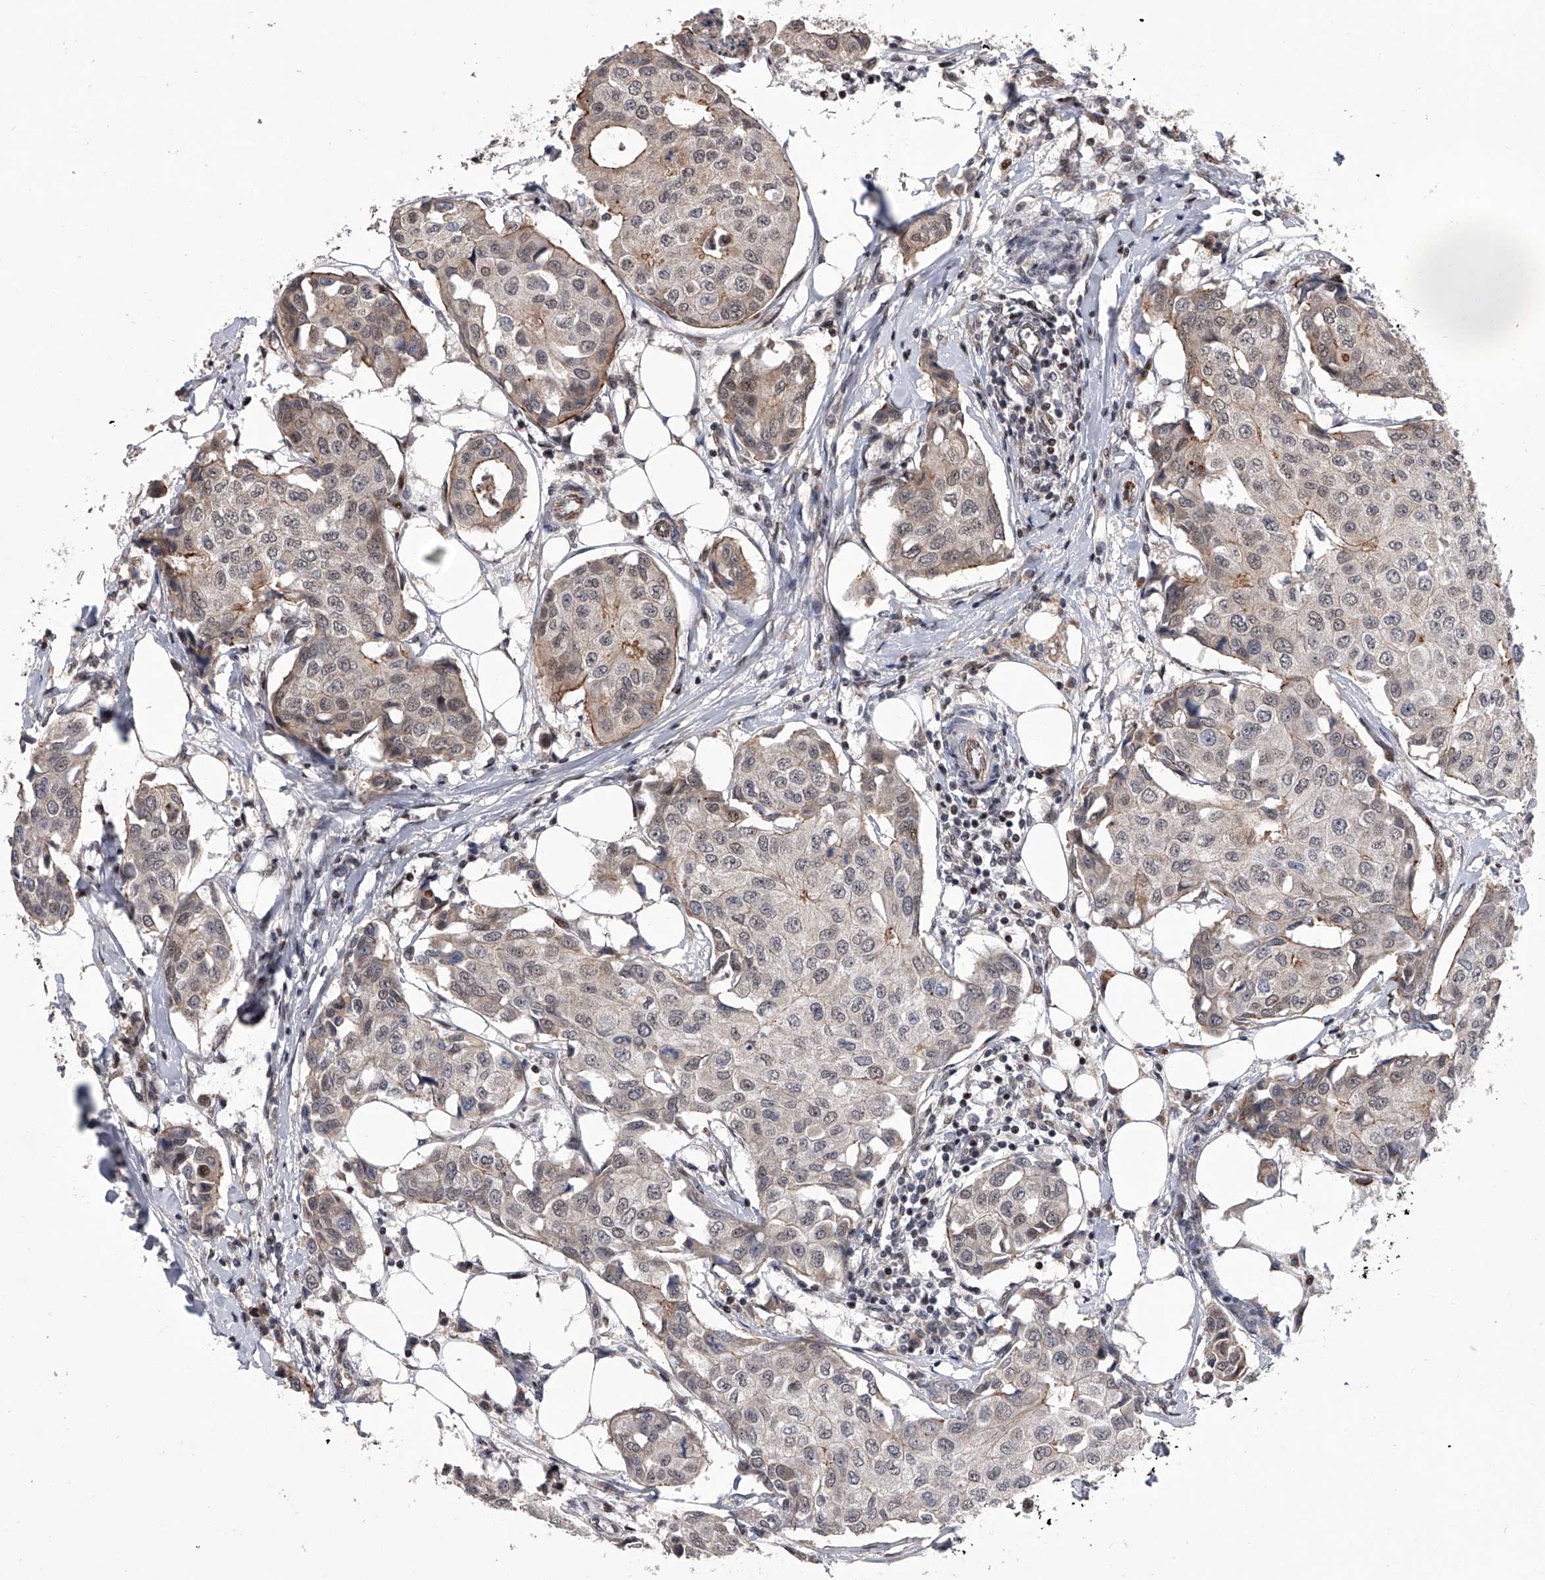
{"staining": {"intensity": "negative", "quantity": "none", "location": "none"}, "tissue": "breast cancer", "cell_type": "Tumor cells", "image_type": "cancer", "snomed": [{"axis": "morphology", "description": "Duct carcinoma"}, {"axis": "topography", "description": "Breast"}], "caption": "IHC photomicrograph of human breast cancer stained for a protein (brown), which displays no expression in tumor cells.", "gene": "ZNF426", "patient": {"sex": "female", "age": 80}}